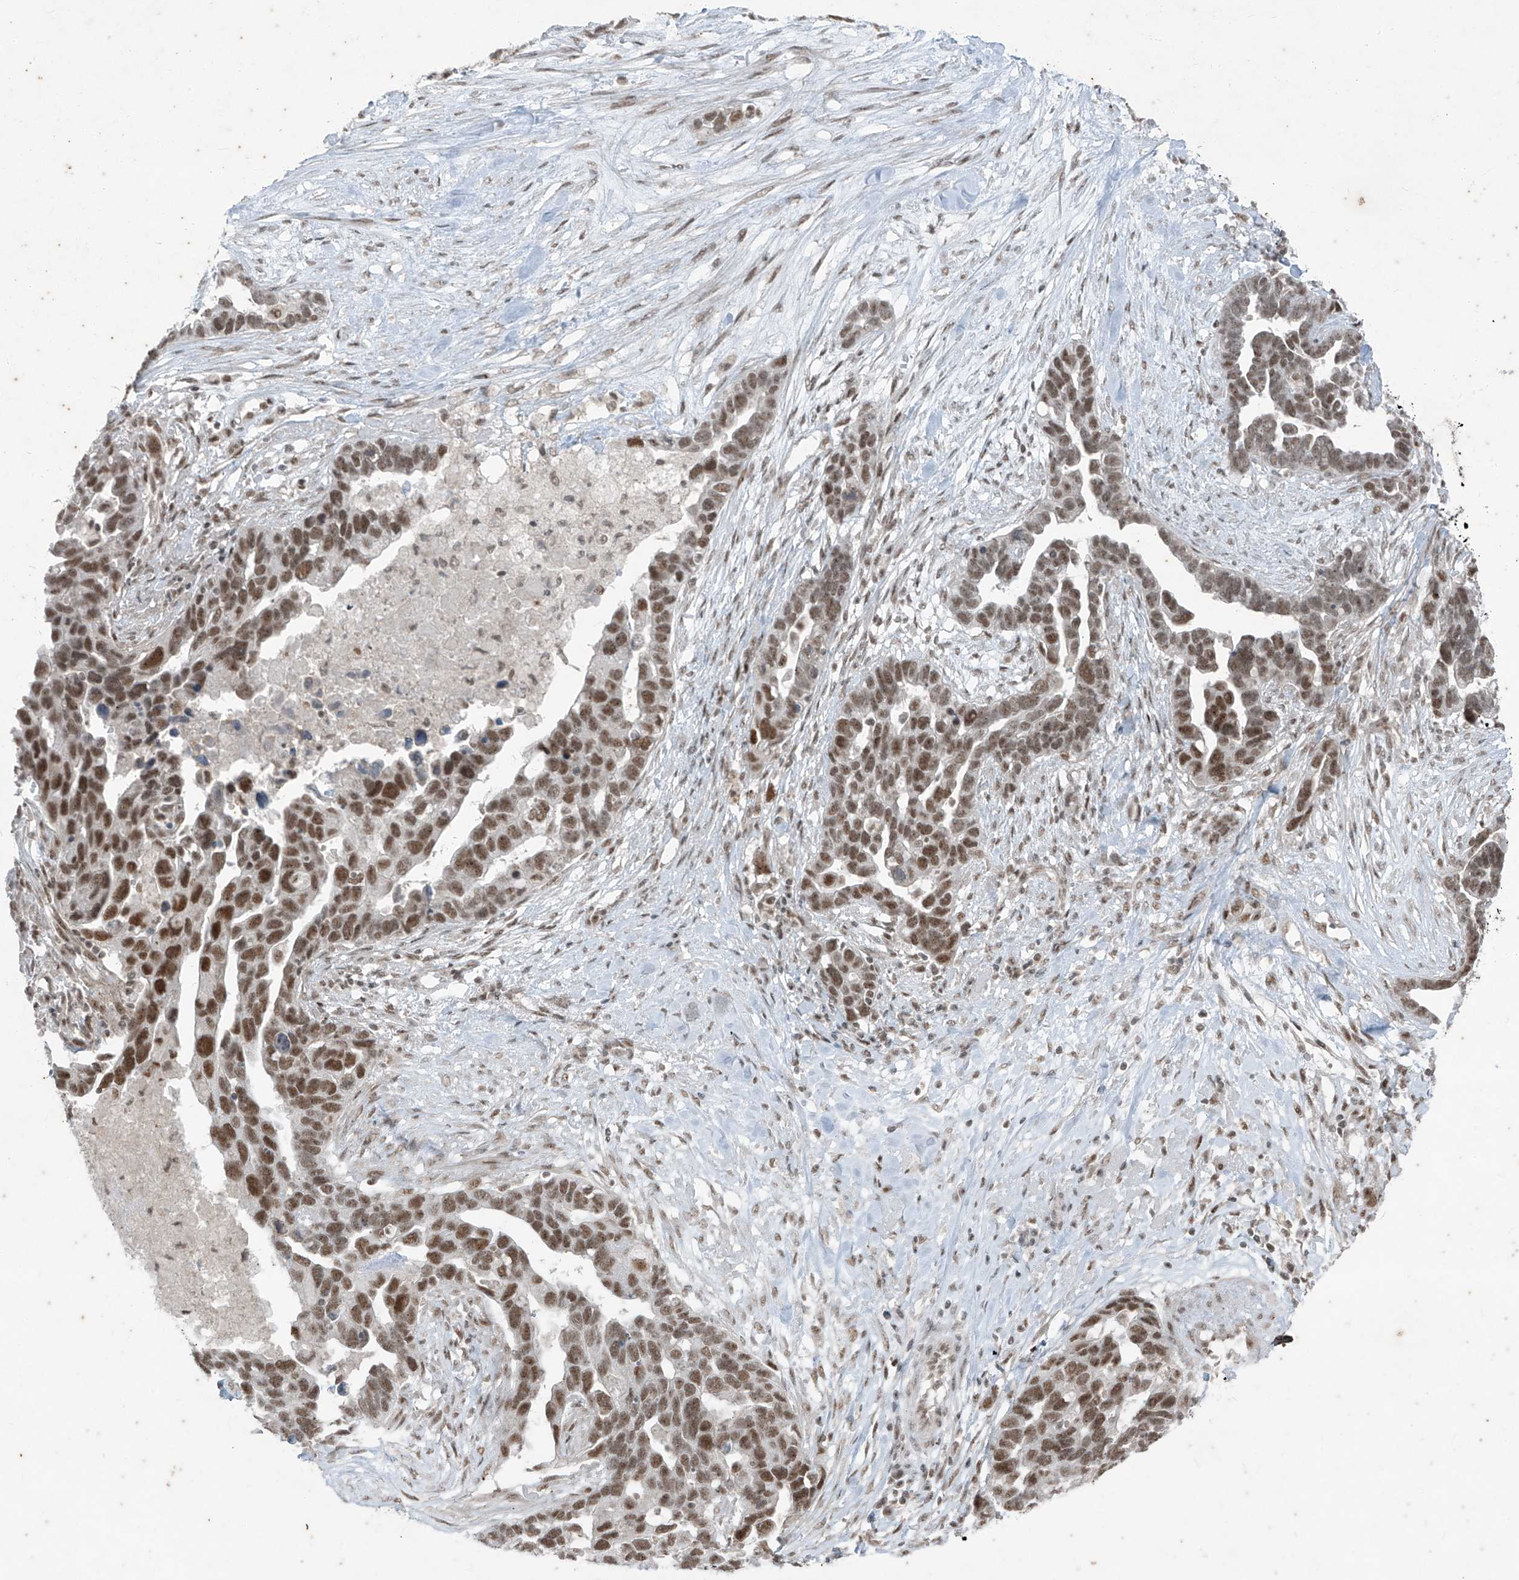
{"staining": {"intensity": "moderate", "quantity": ">75%", "location": "nuclear"}, "tissue": "ovarian cancer", "cell_type": "Tumor cells", "image_type": "cancer", "snomed": [{"axis": "morphology", "description": "Cystadenocarcinoma, serous, NOS"}, {"axis": "topography", "description": "Ovary"}], "caption": "Protein expression analysis of human serous cystadenocarcinoma (ovarian) reveals moderate nuclear expression in about >75% of tumor cells.", "gene": "ZNF354B", "patient": {"sex": "female", "age": 54}}